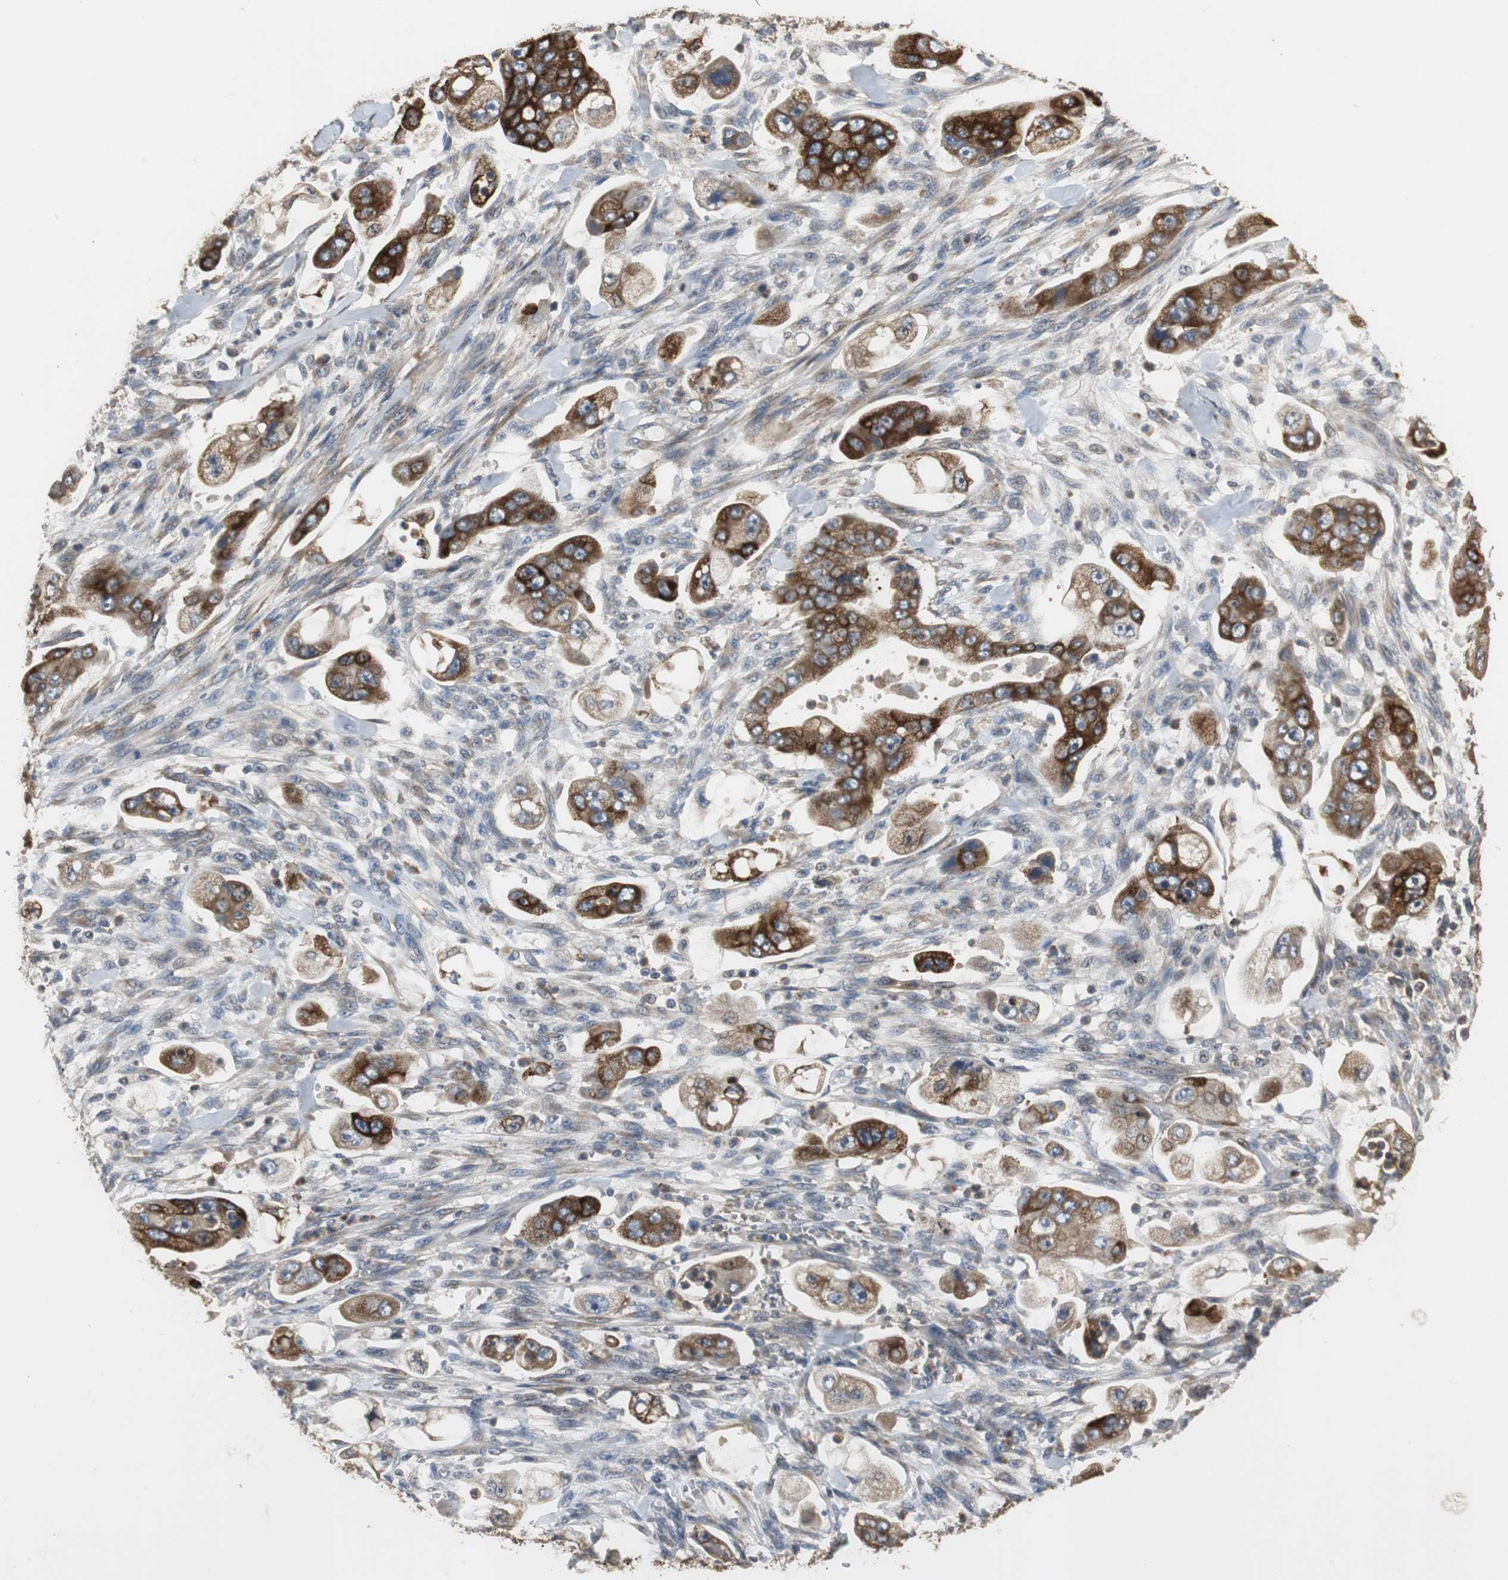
{"staining": {"intensity": "strong", "quantity": ">75%", "location": "cytoplasmic/membranous"}, "tissue": "stomach cancer", "cell_type": "Tumor cells", "image_type": "cancer", "snomed": [{"axis": "morphology", "description": "Adenocarcinoma, NOS"}, {"axis": "topography", "description": "Stomach"}], "caption": "A brown stain shows strong cytoplasmic/membranous expression of a protein in human stomach adenocarcinoma tumor cells.", "gene": "JTB", "patient": {"sex": "male", "age": 62}}